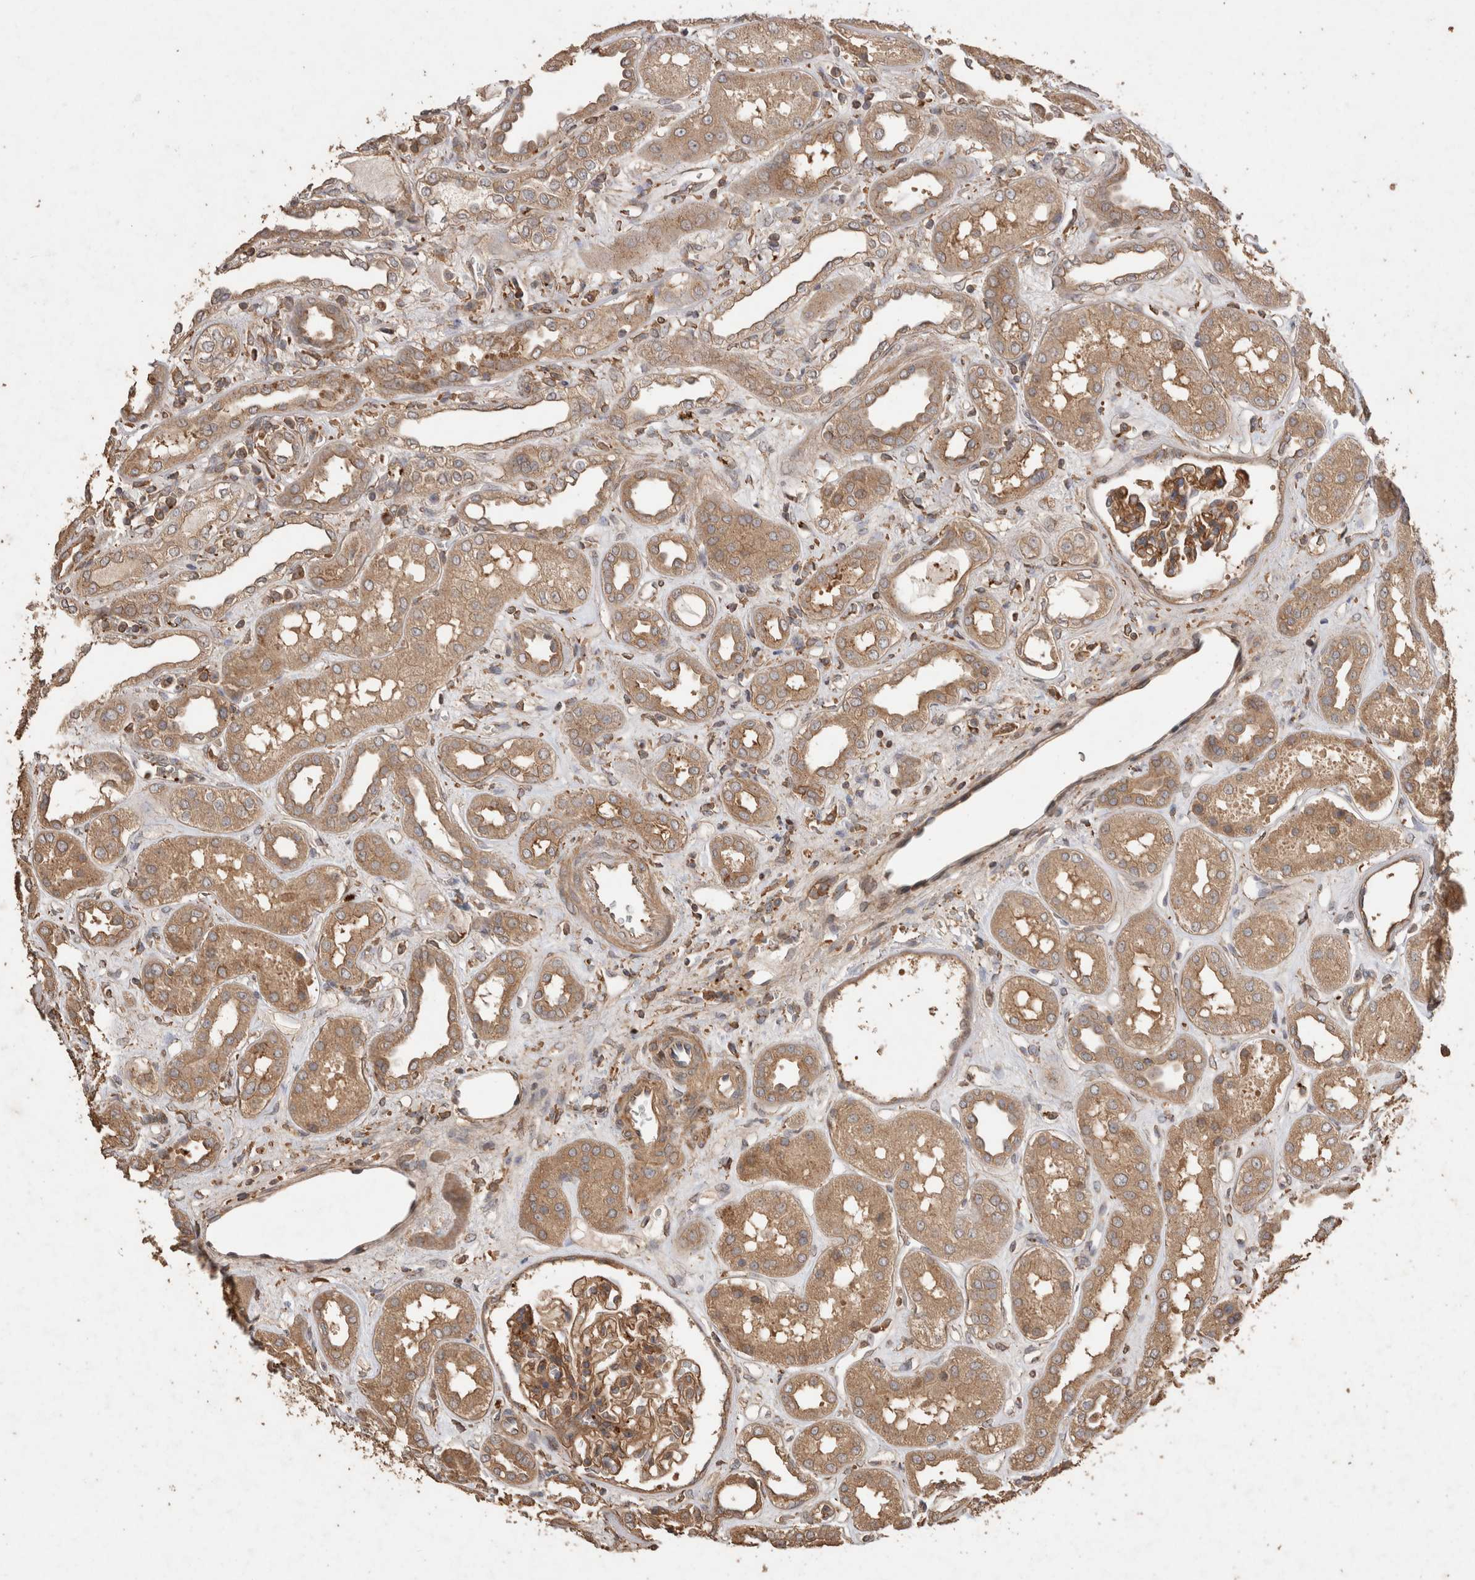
{"staining": {"intensity": "moderate", "quantity": ">75%", "location": "cytoplasmic/membranous"}, "tissue": "kidney", "cell_type": "Cells in glomeruli", "image_type": "normal", "snomed": [{"axis": "morphology", "description": "Normal tissue, NOS"}, {"axis": "topography", "description": "Kidney"}], "caption": "The image demonstrates a brown stain indicating the presence of a protein in the cytoplasmic/membranous of cells in glomeruli in kidney. (brown staining indicates protein expression, while blue staining denotes nuclei).", "gene": "SNX31", "patient": {"sex": "male", "age": 59}}